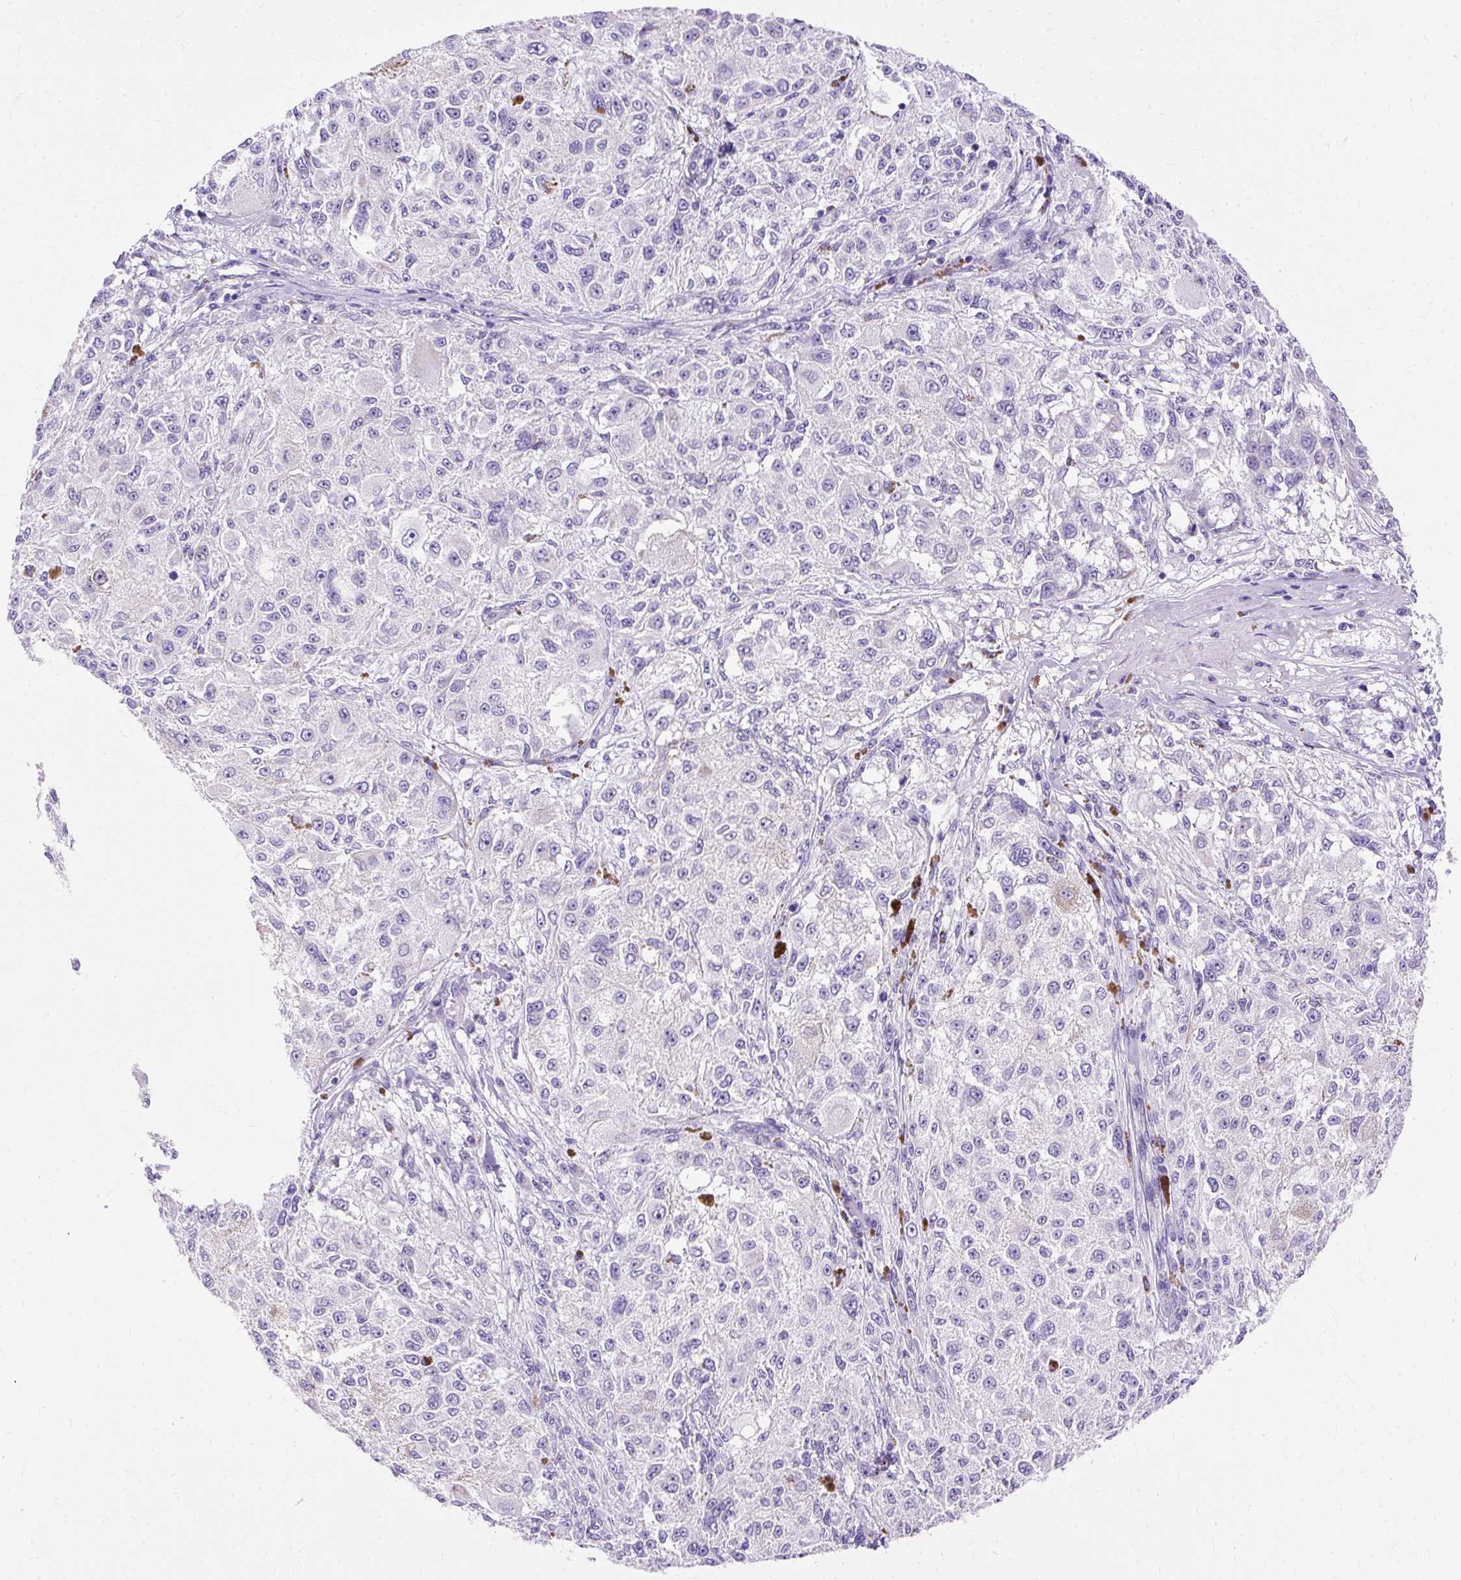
{"staining": {"intensity": "negative", "quantity": "none", "location": "none"}, "tissue": "melanoma", "cell_type": "Tumor cells", "image_type": "cancer", "snomed": [{"axis": "morphology", "description": "Necrosis, NOS"}, {"axis": "morphology", "description": "Malignant melanoma, NOS"}, {"axis": "topography", "description": "Skin"}], "caption": "A photomicrograph of melanoma stained for a protein reveals no brown staining in tumor cells.", "gene": "MYO6", "patient": {"sex": "female", "age": 87}}